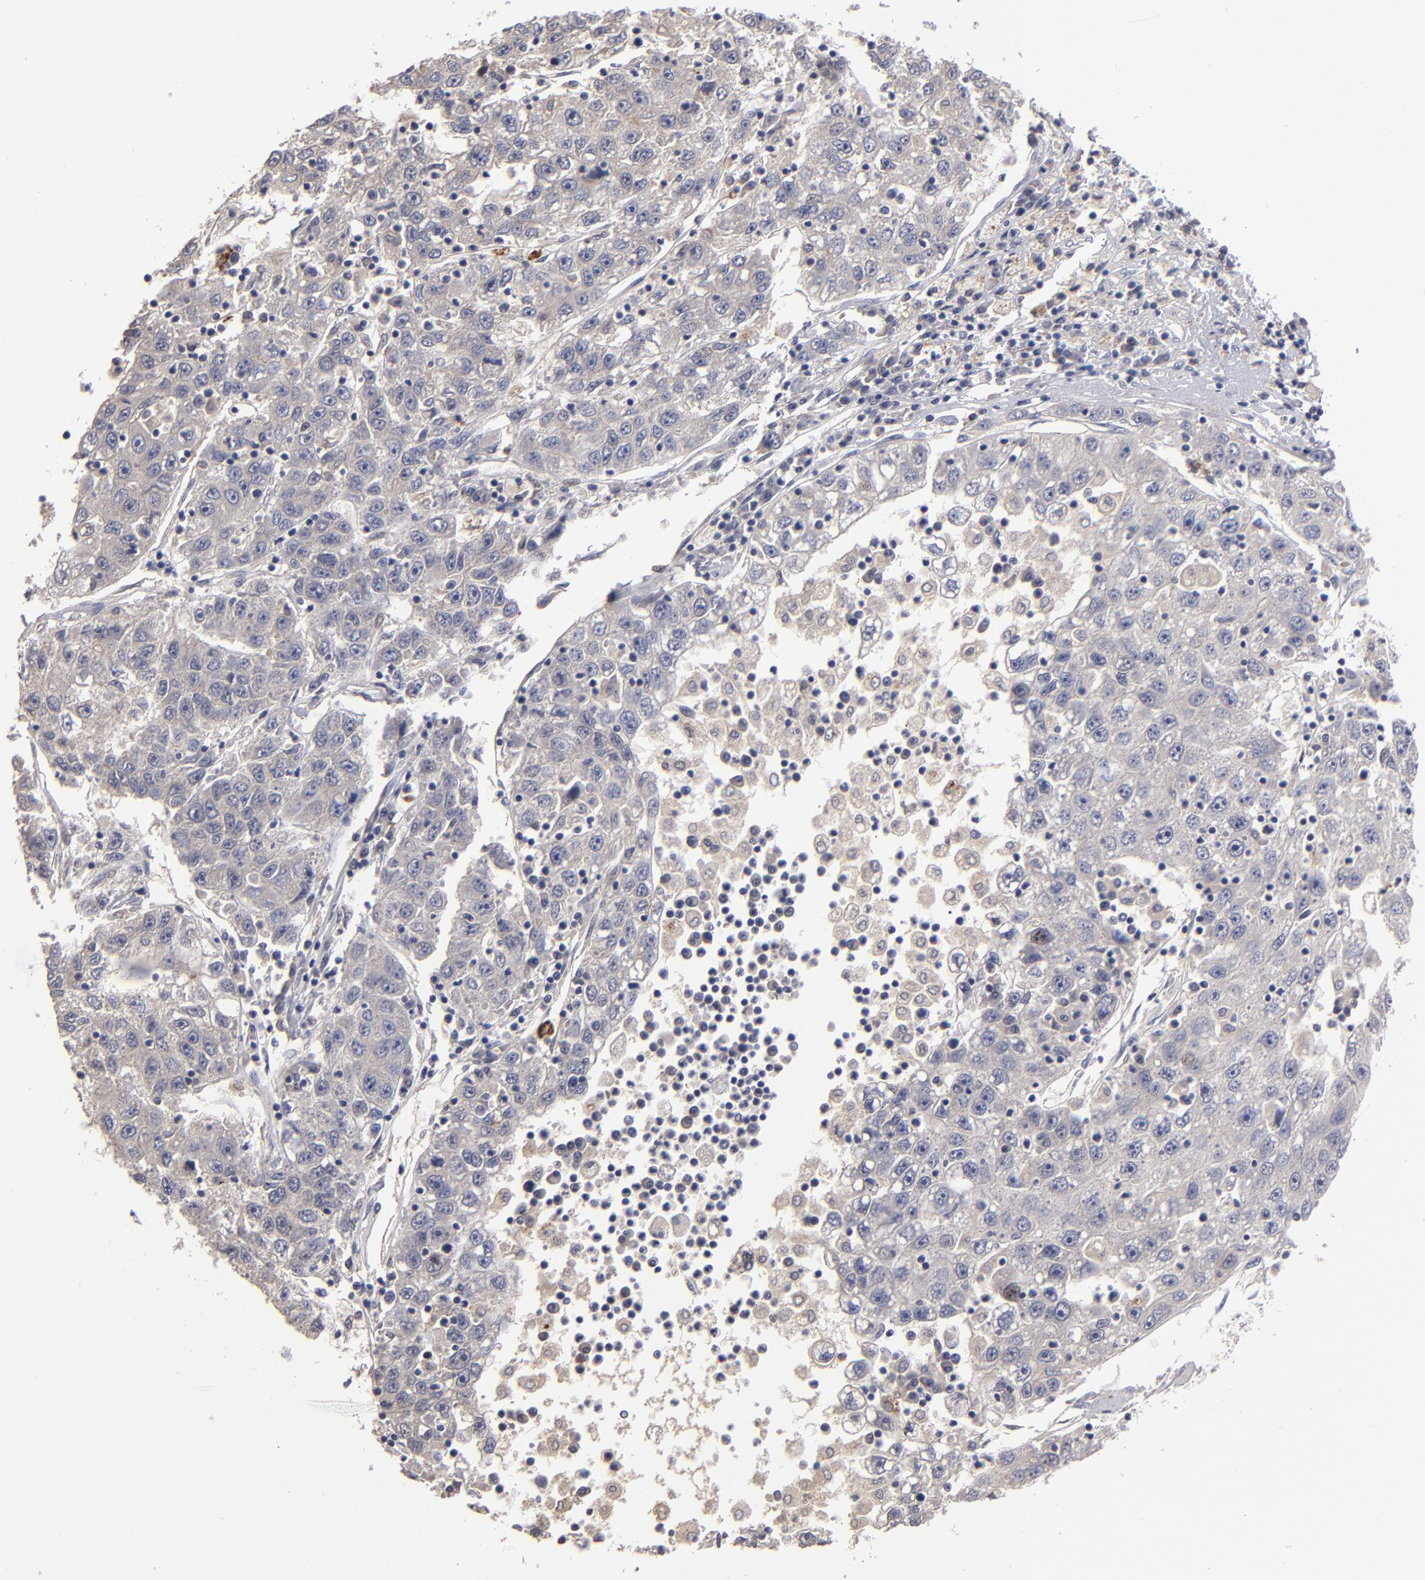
{"staining": {"intensity": "negative", "quantity": "none", "location": "none"}, "tissue": "liver cancer", "cell_type": "Tumor cells", "image_type": "cancer", "snomed": [{"axis": "morphology", "description": "Carcinoma, Hepatocellular, NOS"}, {"axis": "topography", "description": "Liver"}], "caption": "DAB immunohistochemical staining of human hepatocellular carcinoma (liver) reveals no significant expression in tumor cells.", "gene": "GPM6B", "patient": {"sex": "male", "age": 49}}